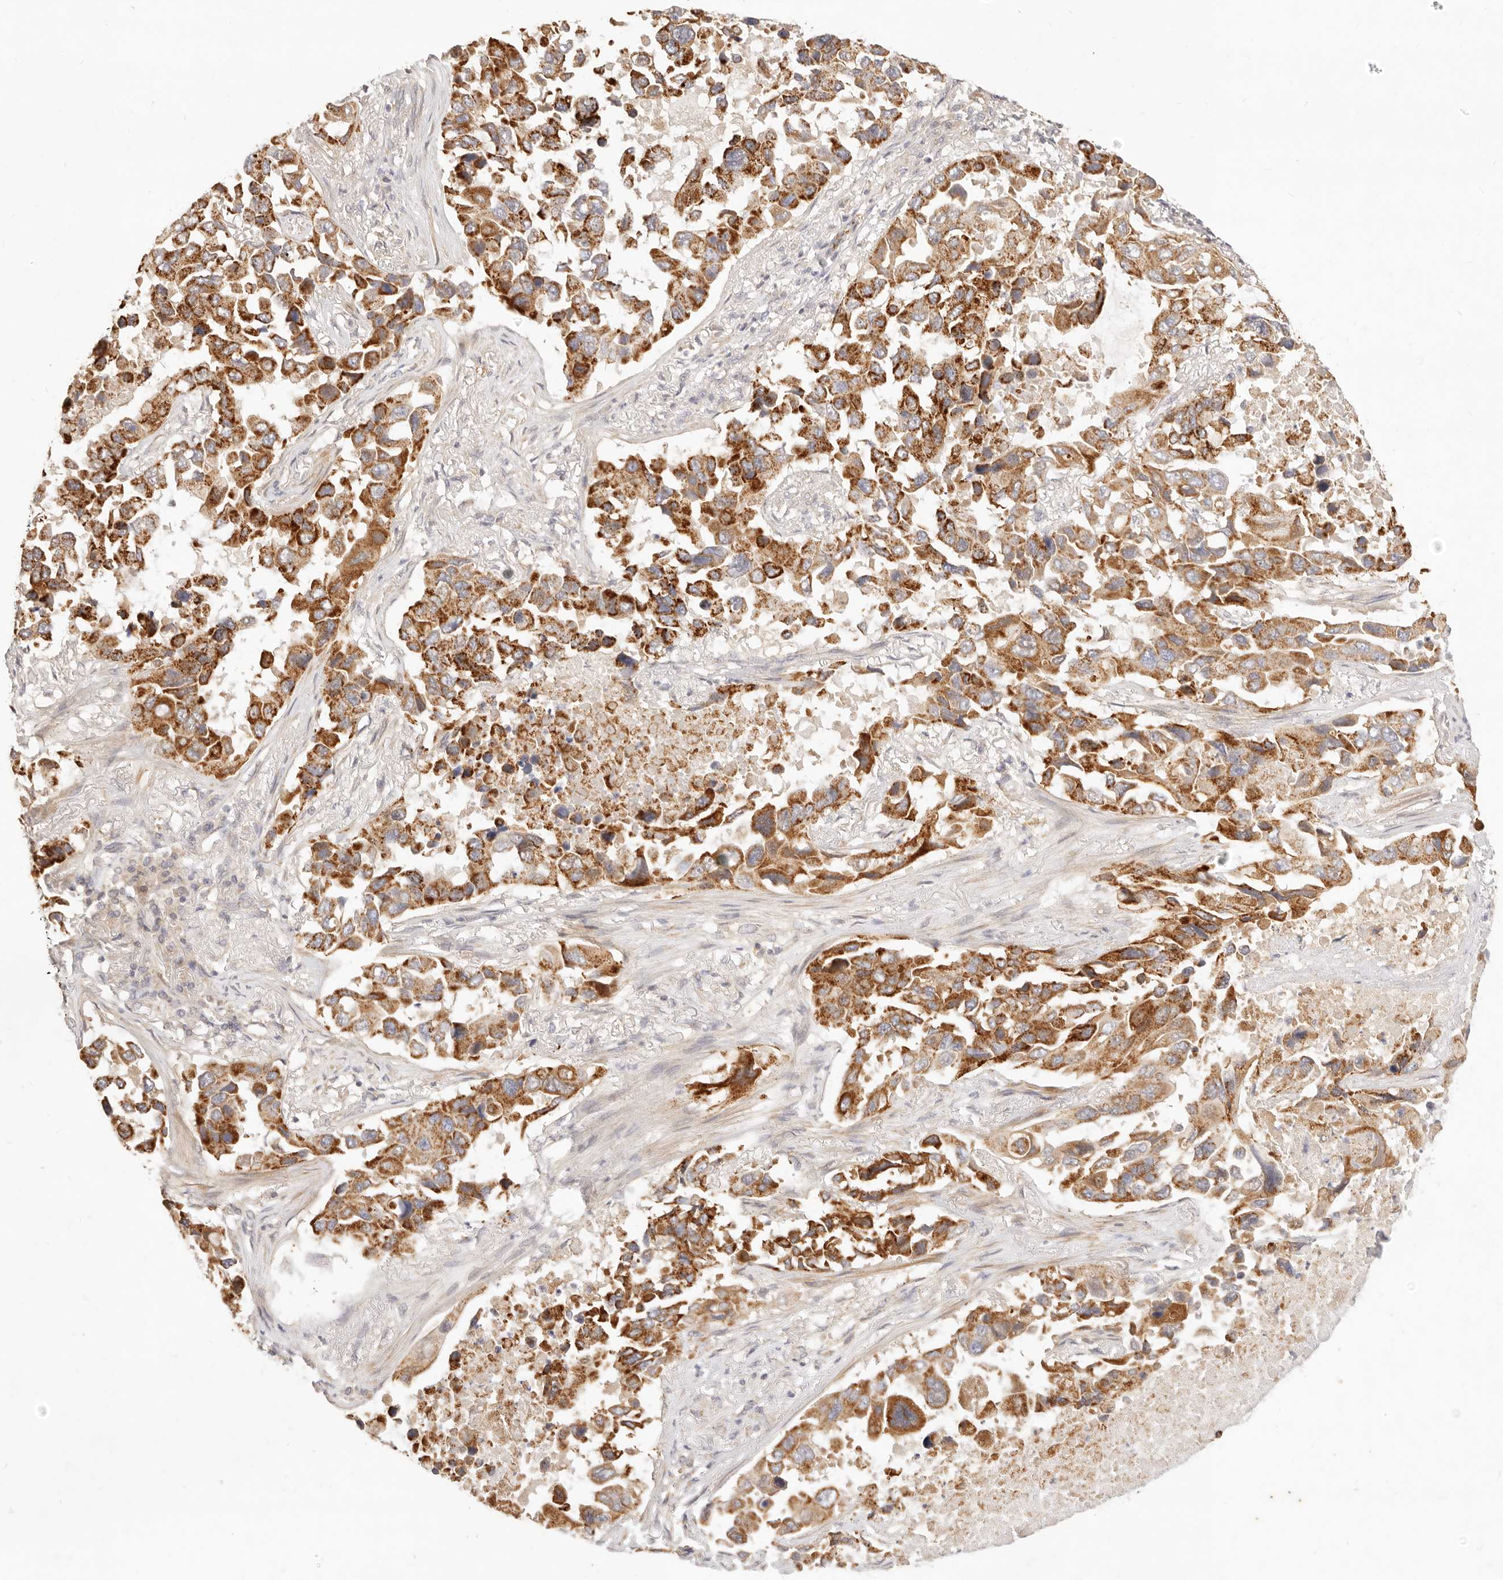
{"staining": {"intensity": "moderate", "quantity": ">75%", "location": "cytoplasmic/membranous"}, "tissue": "lung cancer", "cell_type": "Tumor cells", "image_type": "cancer", "snomed": [{"axis": "morphology", "description": "Adenocarcinoma, NOS"}, {"axis": "topography", "description": "Lung"}], "caption": "Immunohistochemistry staining of adenocarcinoma (lung), which exhibits medium levels of moderate cytoplasmic/membranous staining in about >75% of tumor cells indicating moderate cytoplasmic/membranous protein staining. The staining was performed using DAB (brown) for protein detection and nuclei were counterstained in hematoxylin (blue).", "gene": "RUBCNL", "patient": {"sex": "male", "age": 64}}